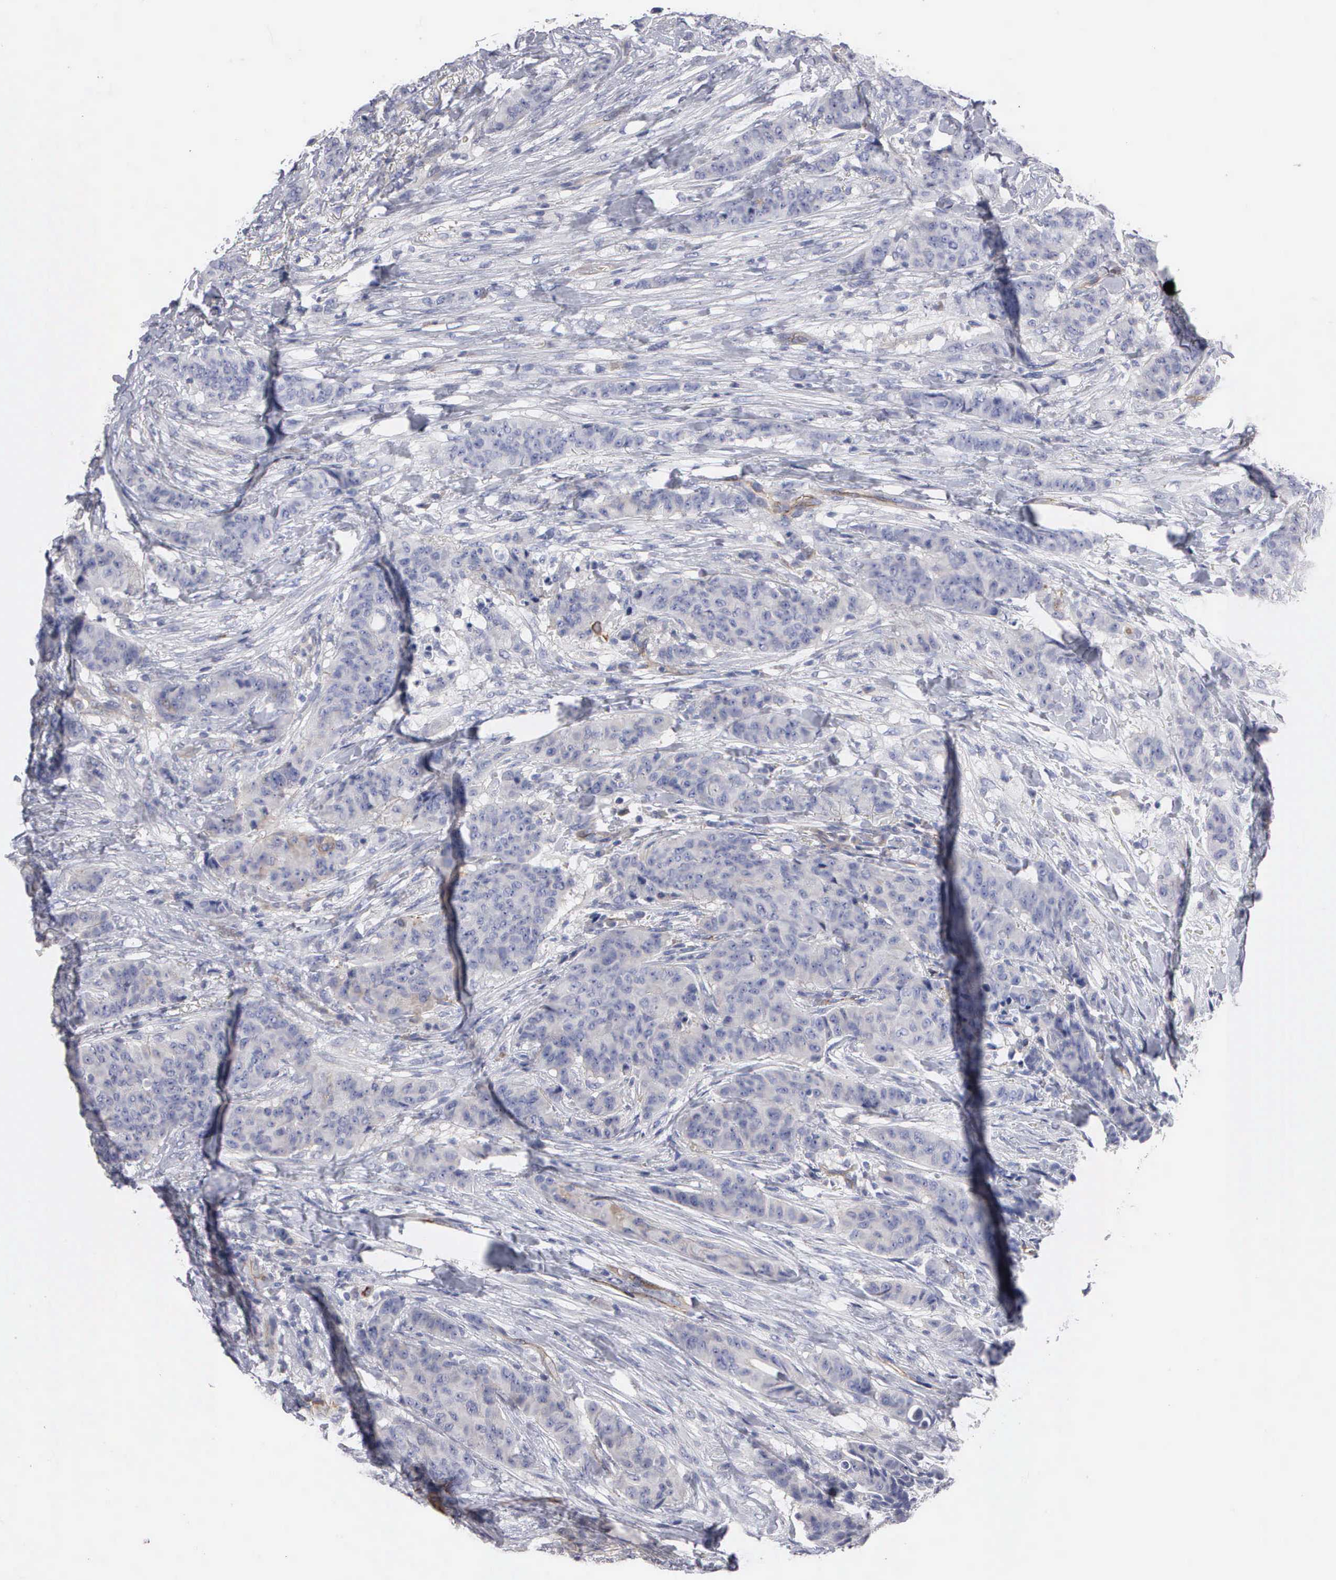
{"staining": {"intensity": "negative", "quantity": "none", "location": "none"}, "tissue": "breast cancer", "cell_type": "Tumor cells", "image_type": "cancer", "snomed": [{"axis": "morphology", "description": "Duct carcinoma"}, {"axis": "topography", "description": "Breast"}], "caption": "Breast cancer was stained to show a protein in brown. There is no significant expression in tumor cells.", "gene": "RDX", "patient": {"sex": "female", "age": 40}}